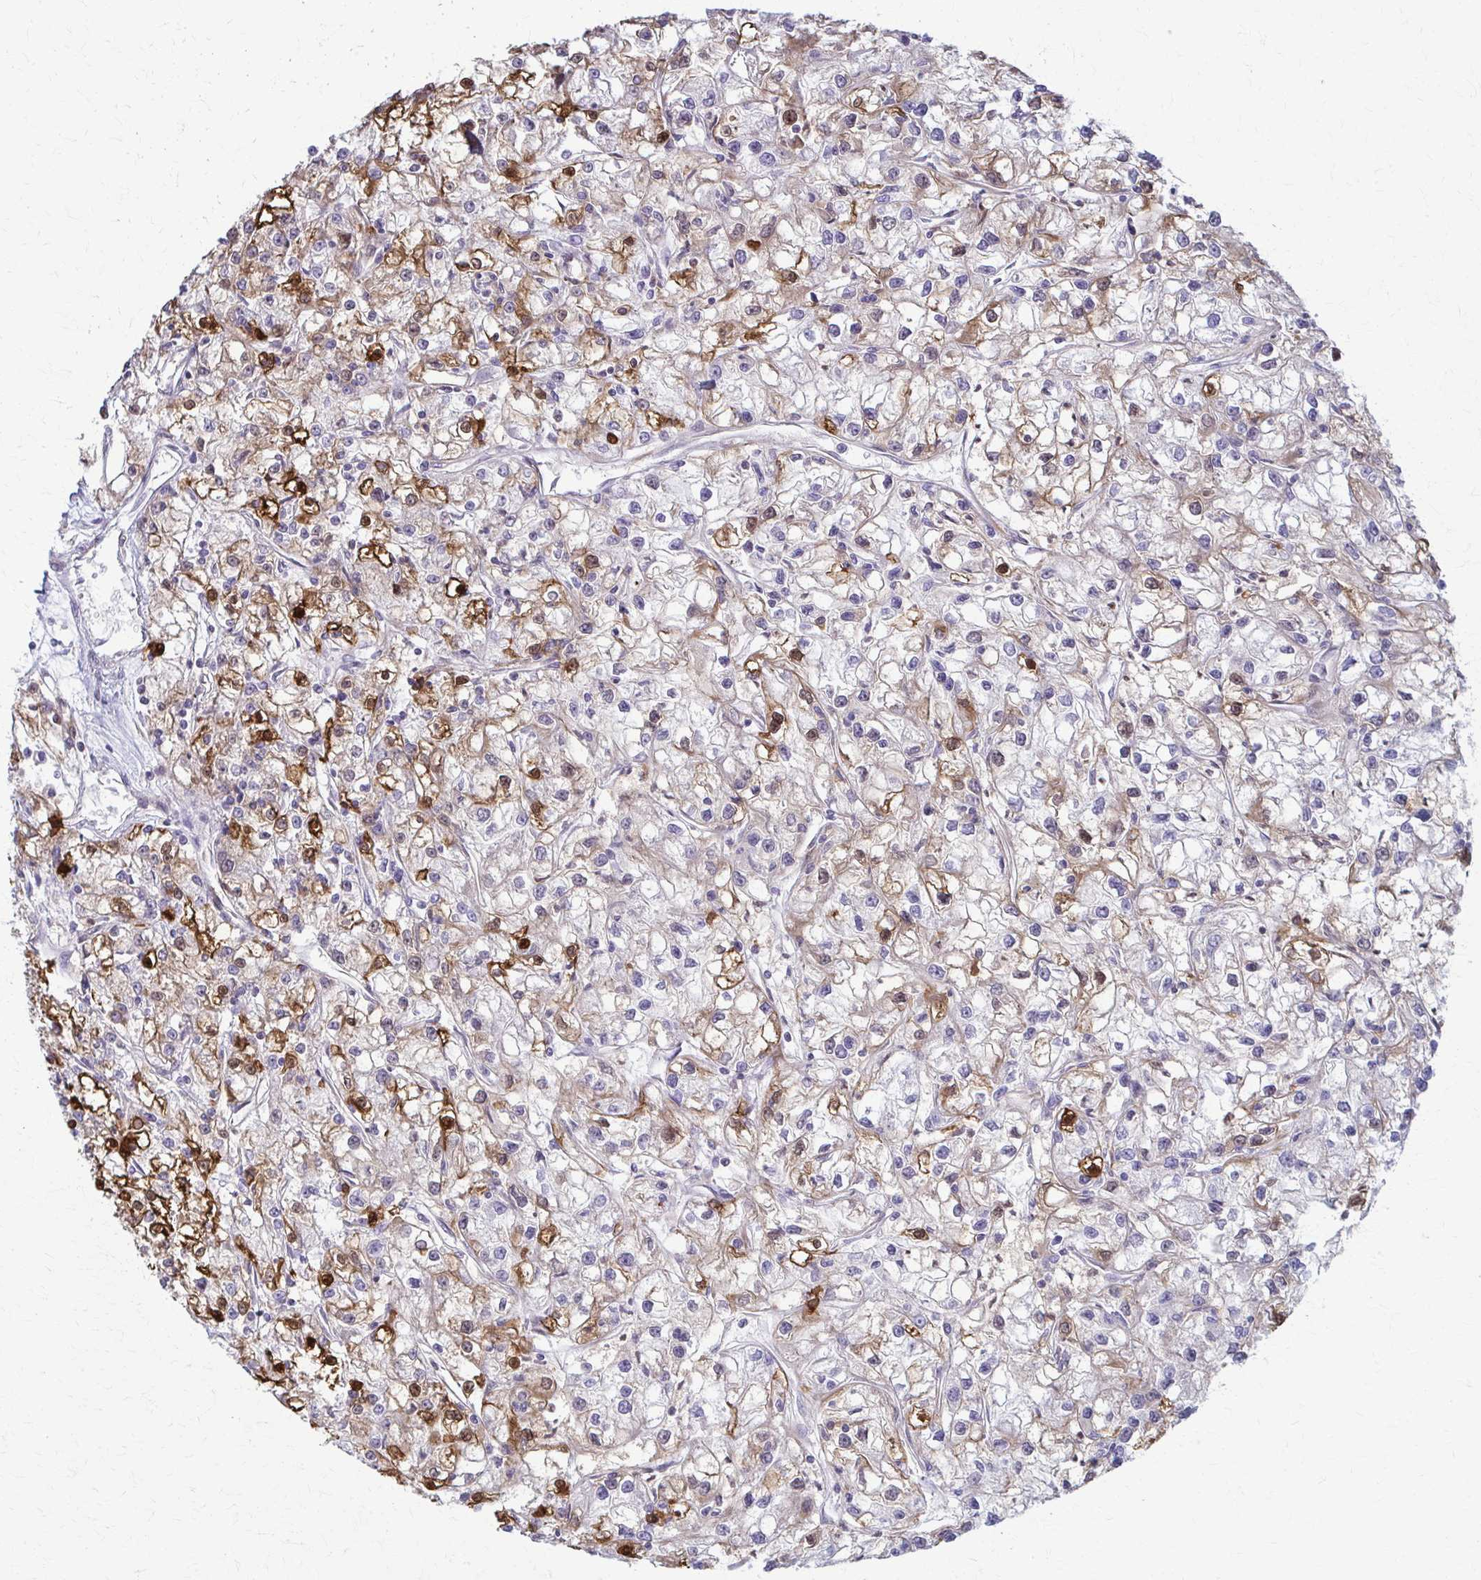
{"staining": {"intensity": "moderate", "quantity": ">75%", "location": "cytoplasmic/membranous"}, "tissue": "renal cancer", "cell_type": "Tumor cells", "image_type": "cancer", "snomed": [{"axis": "morphology", "description": "Adenocarcinoma, NOS"}, {"axis": "topography", "description": "Kidney"}], "caption": "Immunohistochemistry (IHC) histopathology image of renal cancer stained for a protein (brown), which displays medium levels of moderate cytoplasmic/membranous expression in approximately >75% of tumor cells.", "gene": "LDLRAP1", "patient": {"sex": "female", "age": 59}}